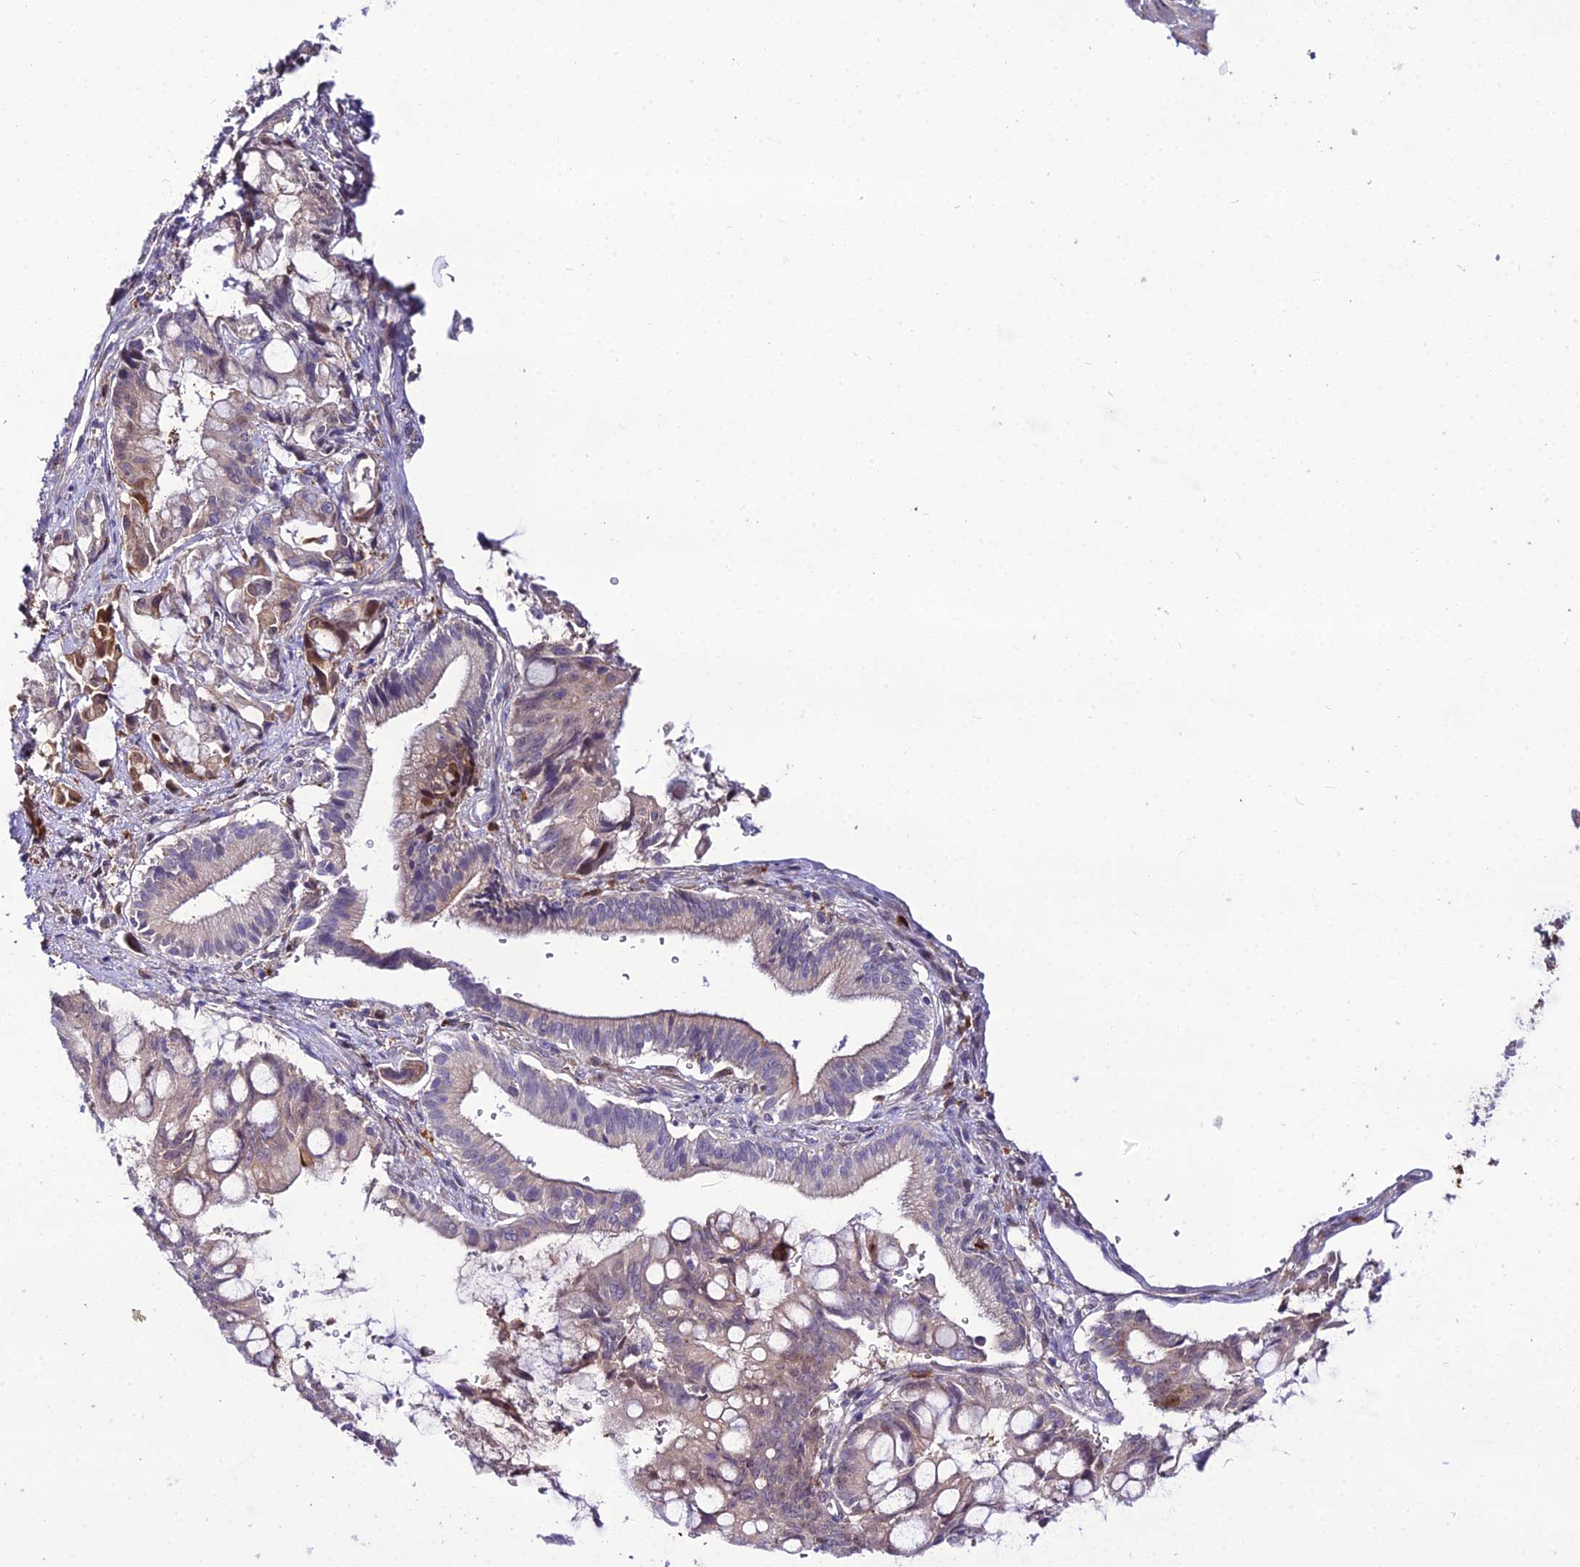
{"staining": {"intensity": "weak", "quantity": "<25%", "location": "cytoplasmic/membranous"}, "tissue": "pancreatic cancer", "cell_type": "Tumor cells", "image_type": "cancer", "snomed": [{"axis": "morphology", "description": "Adenocarcinoma, NOS"}, {"axis": "topography", "description": "Pancreas"}], "caption": "Pancreatic adenocarcinoma was stained to show a protein in brown. There is no significant expression in tumor cells. (DAB (3,3'-diaminobenzidine) immunohistochemistry (IHC) visualized using brightfield microscopy, high magnification).", "gene": "MB21D2", "patient": {"sex": "male", "age": 68}}